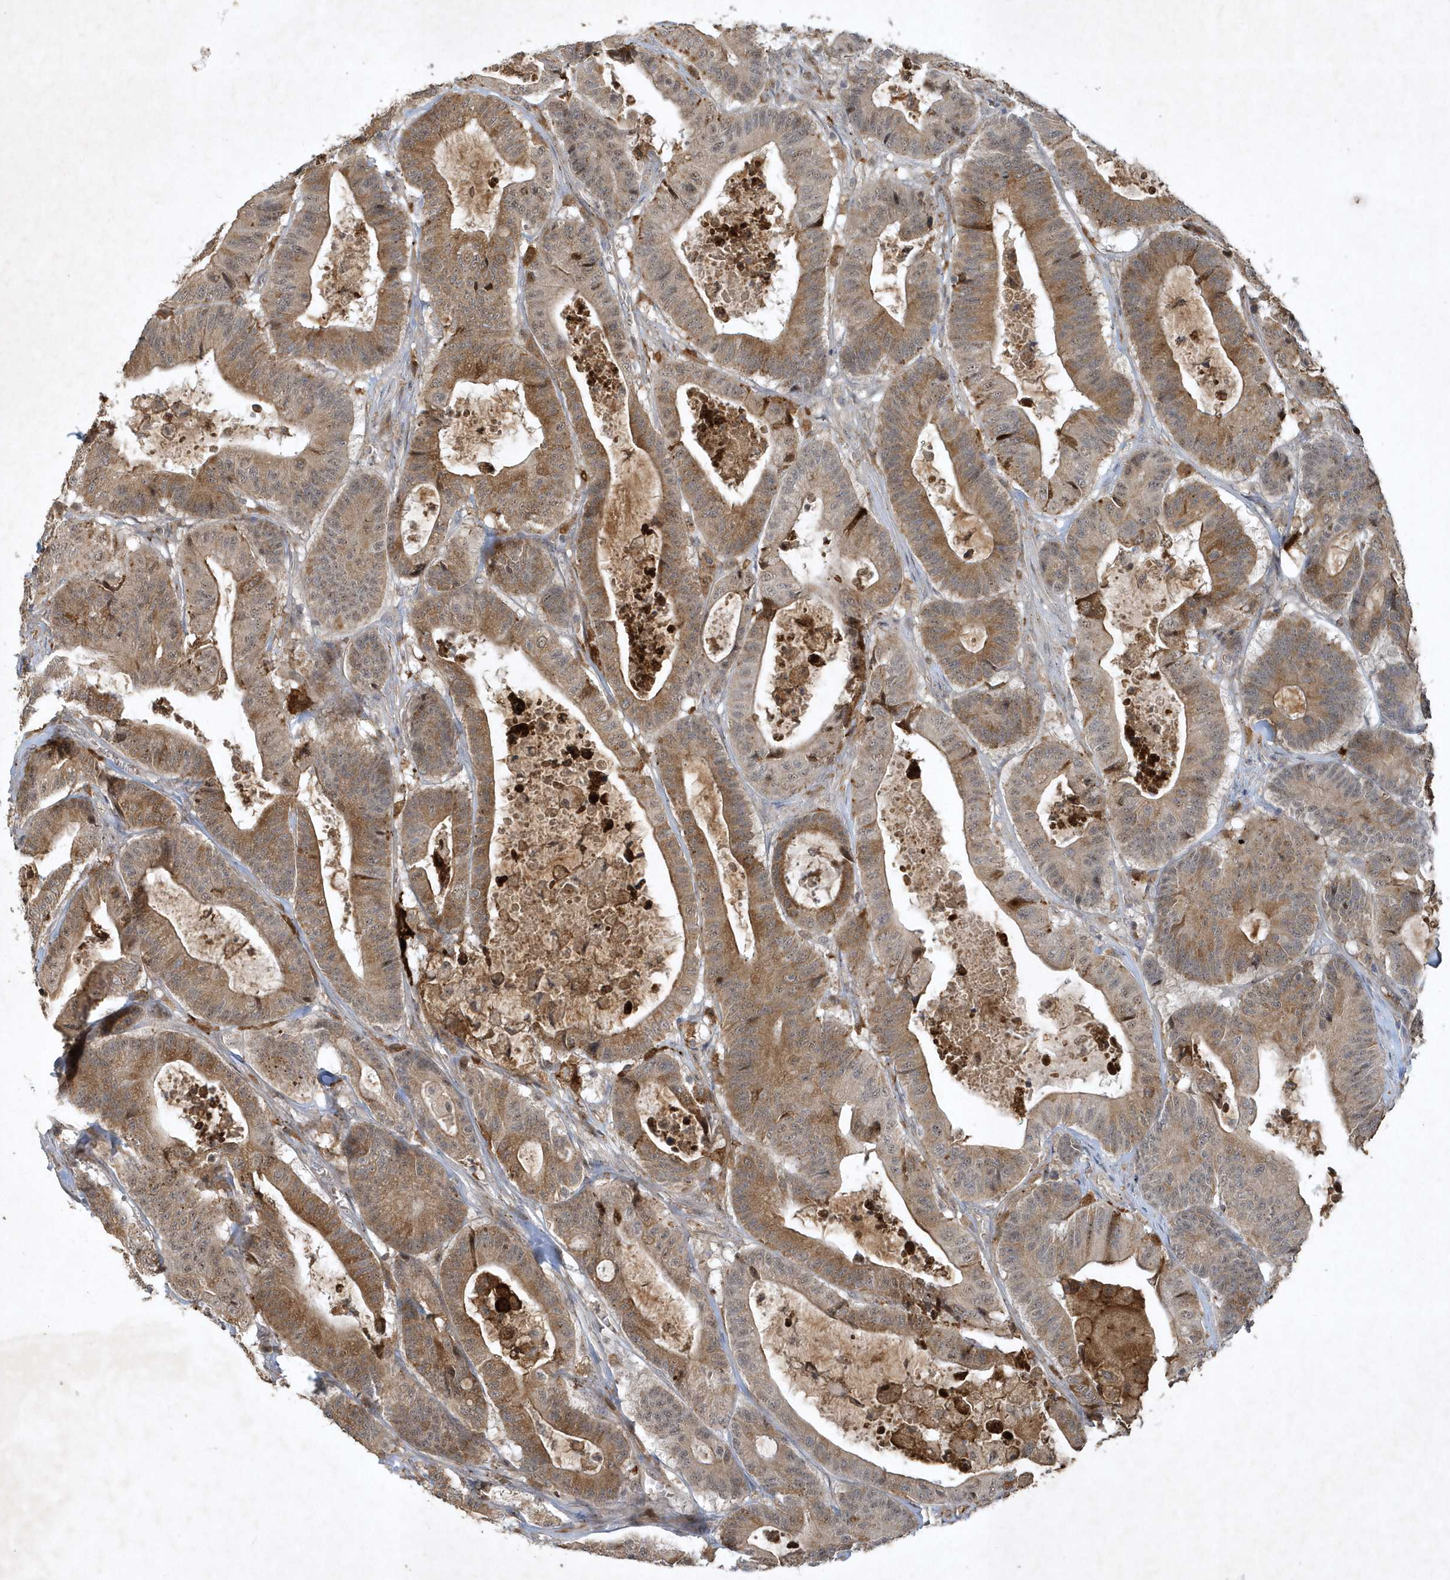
{"staining": {"intensity": "moderate", "quantity": ">75%", "location": "cytoplasmic/membranous"}, "tissue": "colorectal cancer", "cell_type": "Tumor cells", "image_type": "cancer", "snomed": [{"axis": "morphology", "description": "Adenocarcinoma, NOS"}, {"axis": "topography", "description": "Colon"}], "caption": "About >75% of tumor cells in adenocarcinoma (colorectal) display moderate cytoplasmic/membranous protein expression as visualized by brown immunohistochemical staining.", "gene": "THG1L", "patient": {"sex": "female", "age": 84}}